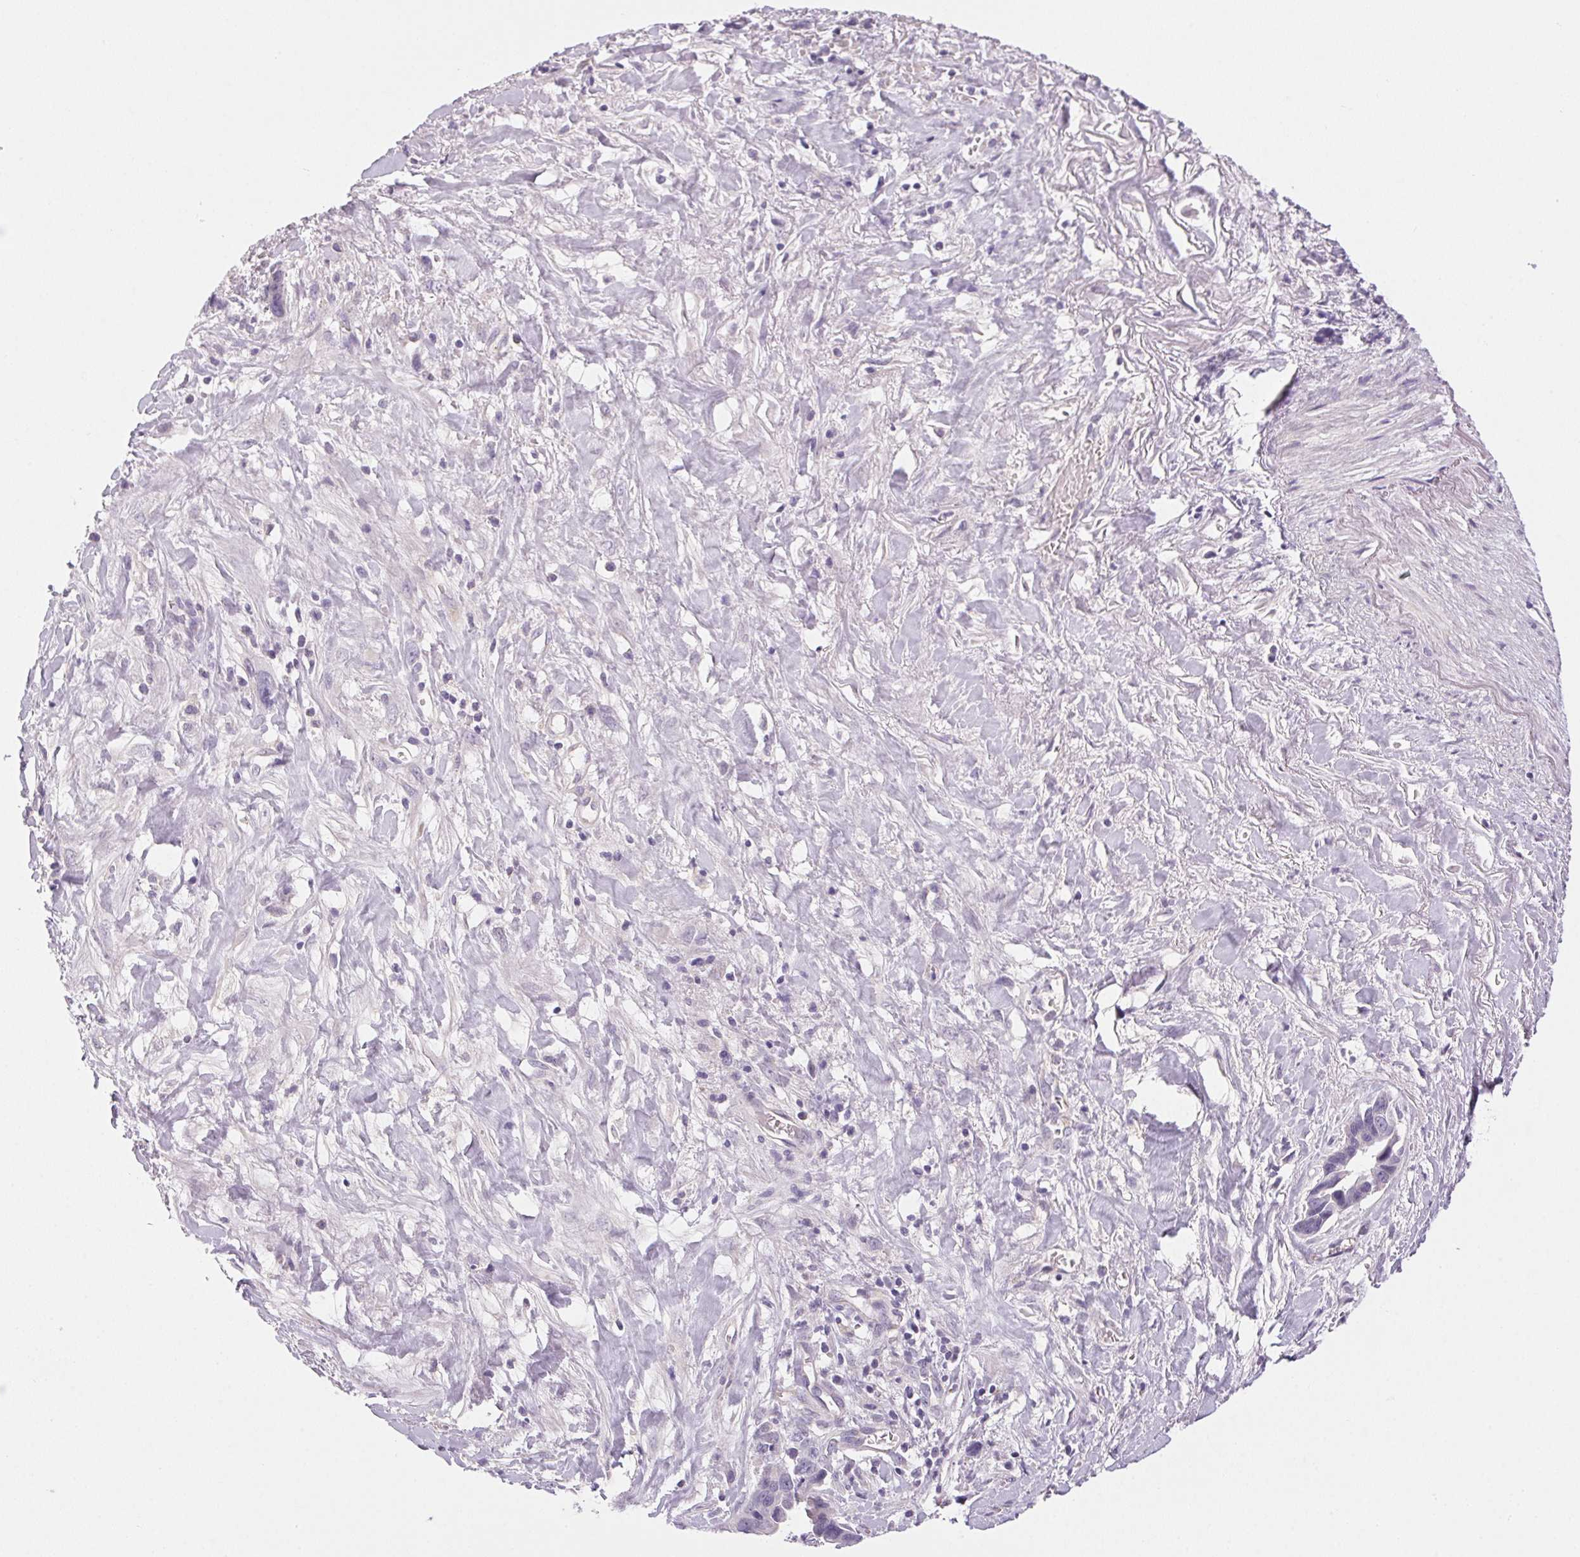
{"staining": {"intensity": "negative", "quantity": "none", "location": "none"}, "tissue": "liver cancer", "cell_type": "Tumor cells", "image_type": "cancer", "snomed": [{"axis": "morphology", "description": "Cholangiocarcinoma"}, {"axis": "topography", "description": "Liver"}], "caption": "DAB (3,3'-diaminobenzidine) immunohistochemical staining of liver cancer displays no significant staining in tumor cells.", "gene": "SMYD1", "patient": {"sex": "female", "age": 79}}